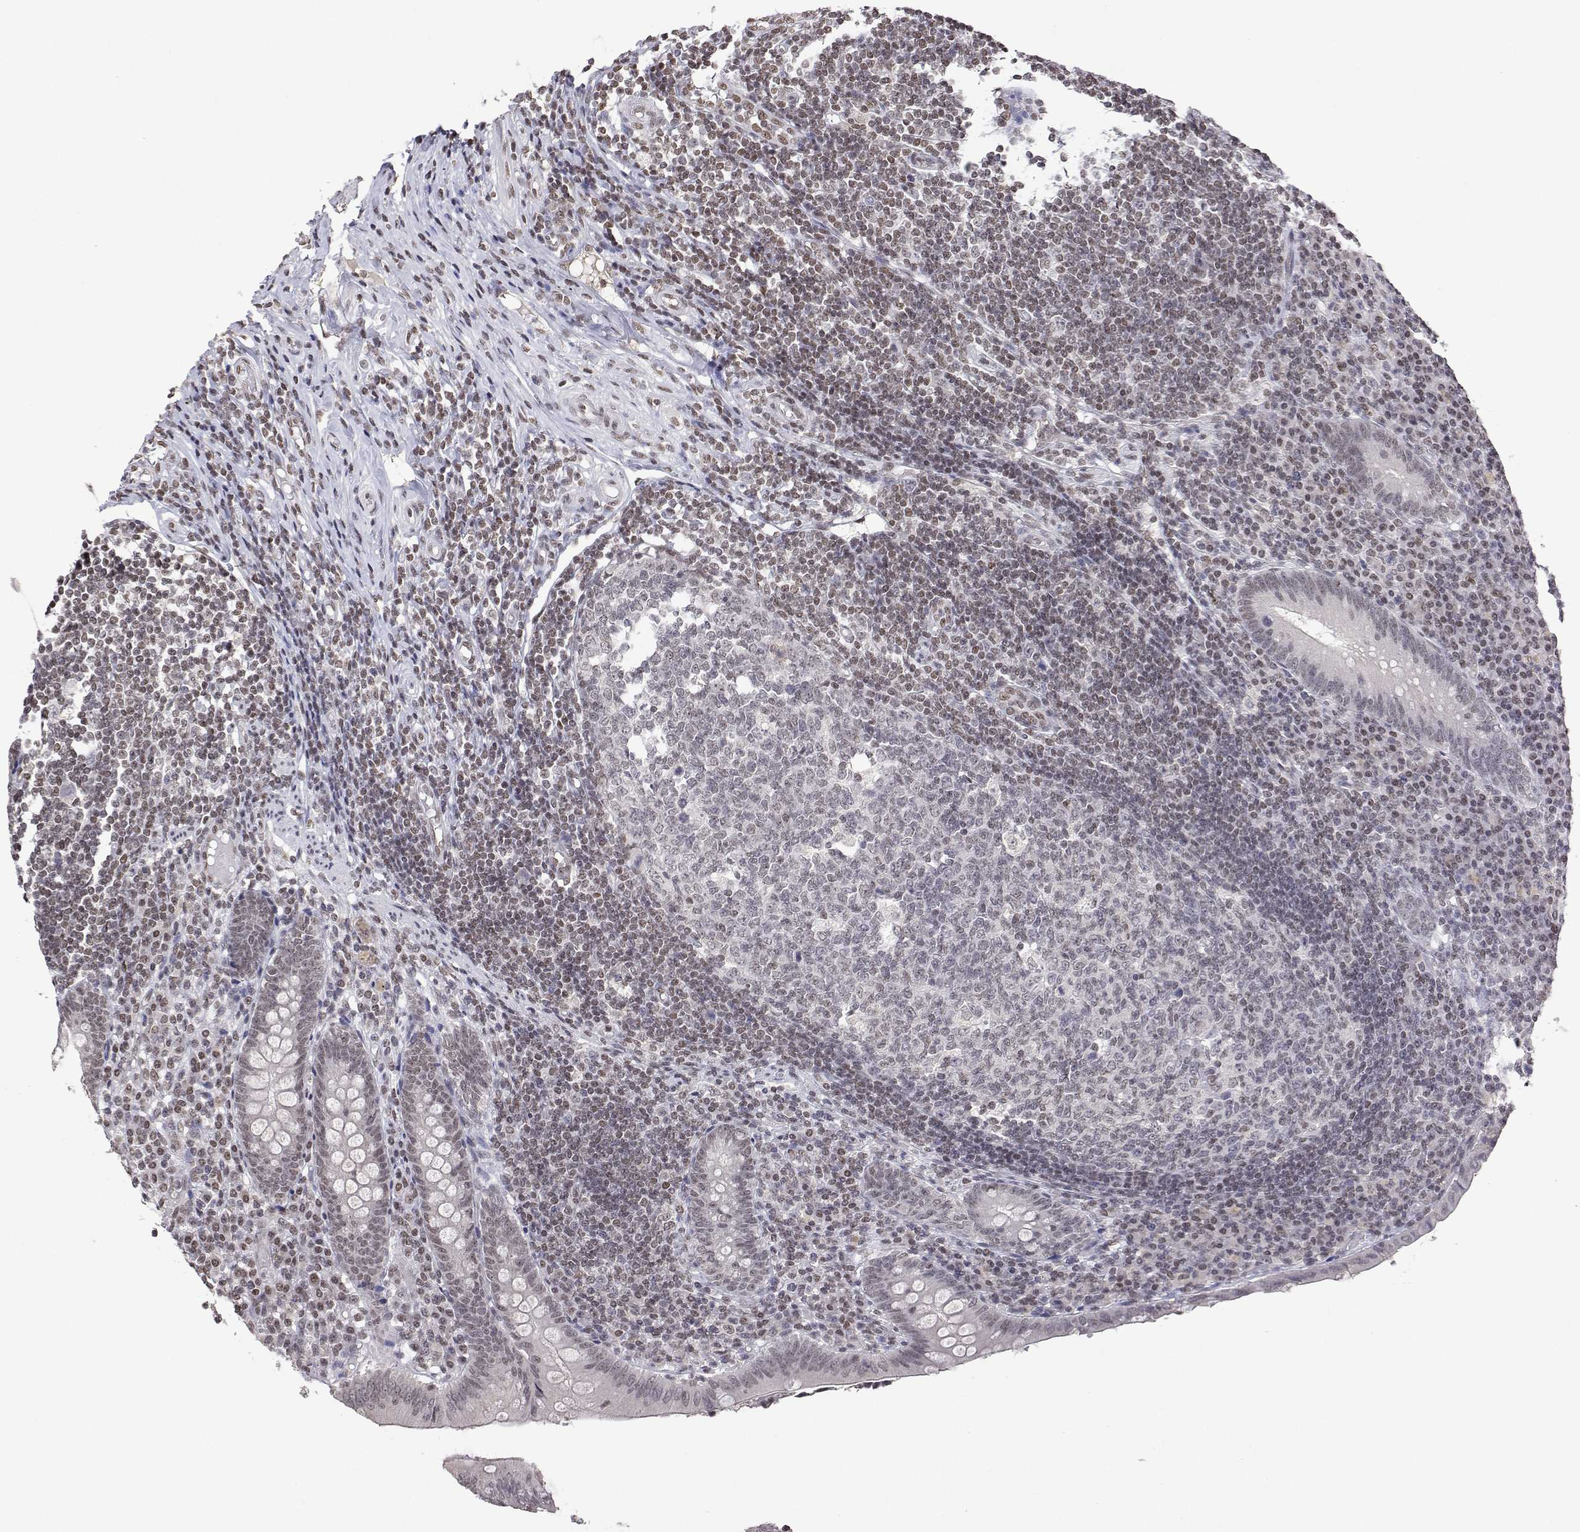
{"staining": {"intensity": "weak", "quantity": ">75%", "location": "nuclear"}, "tissue": "appendix", "cell_type": "Glandular cells", "image_type": "normal", "snomed": [{"axis": "morphology", "description": "Normal tissue, NOS"}, {"axis": "topography", "description": "Appendix"}], "caption": "High-power microscopy captured an IHC image of unremarkable appendix, revealing weak nuclear staining in approximately >75% of glandular cells.", "gene": "XPC", "patient": {"sex": "male", "age": 18}}